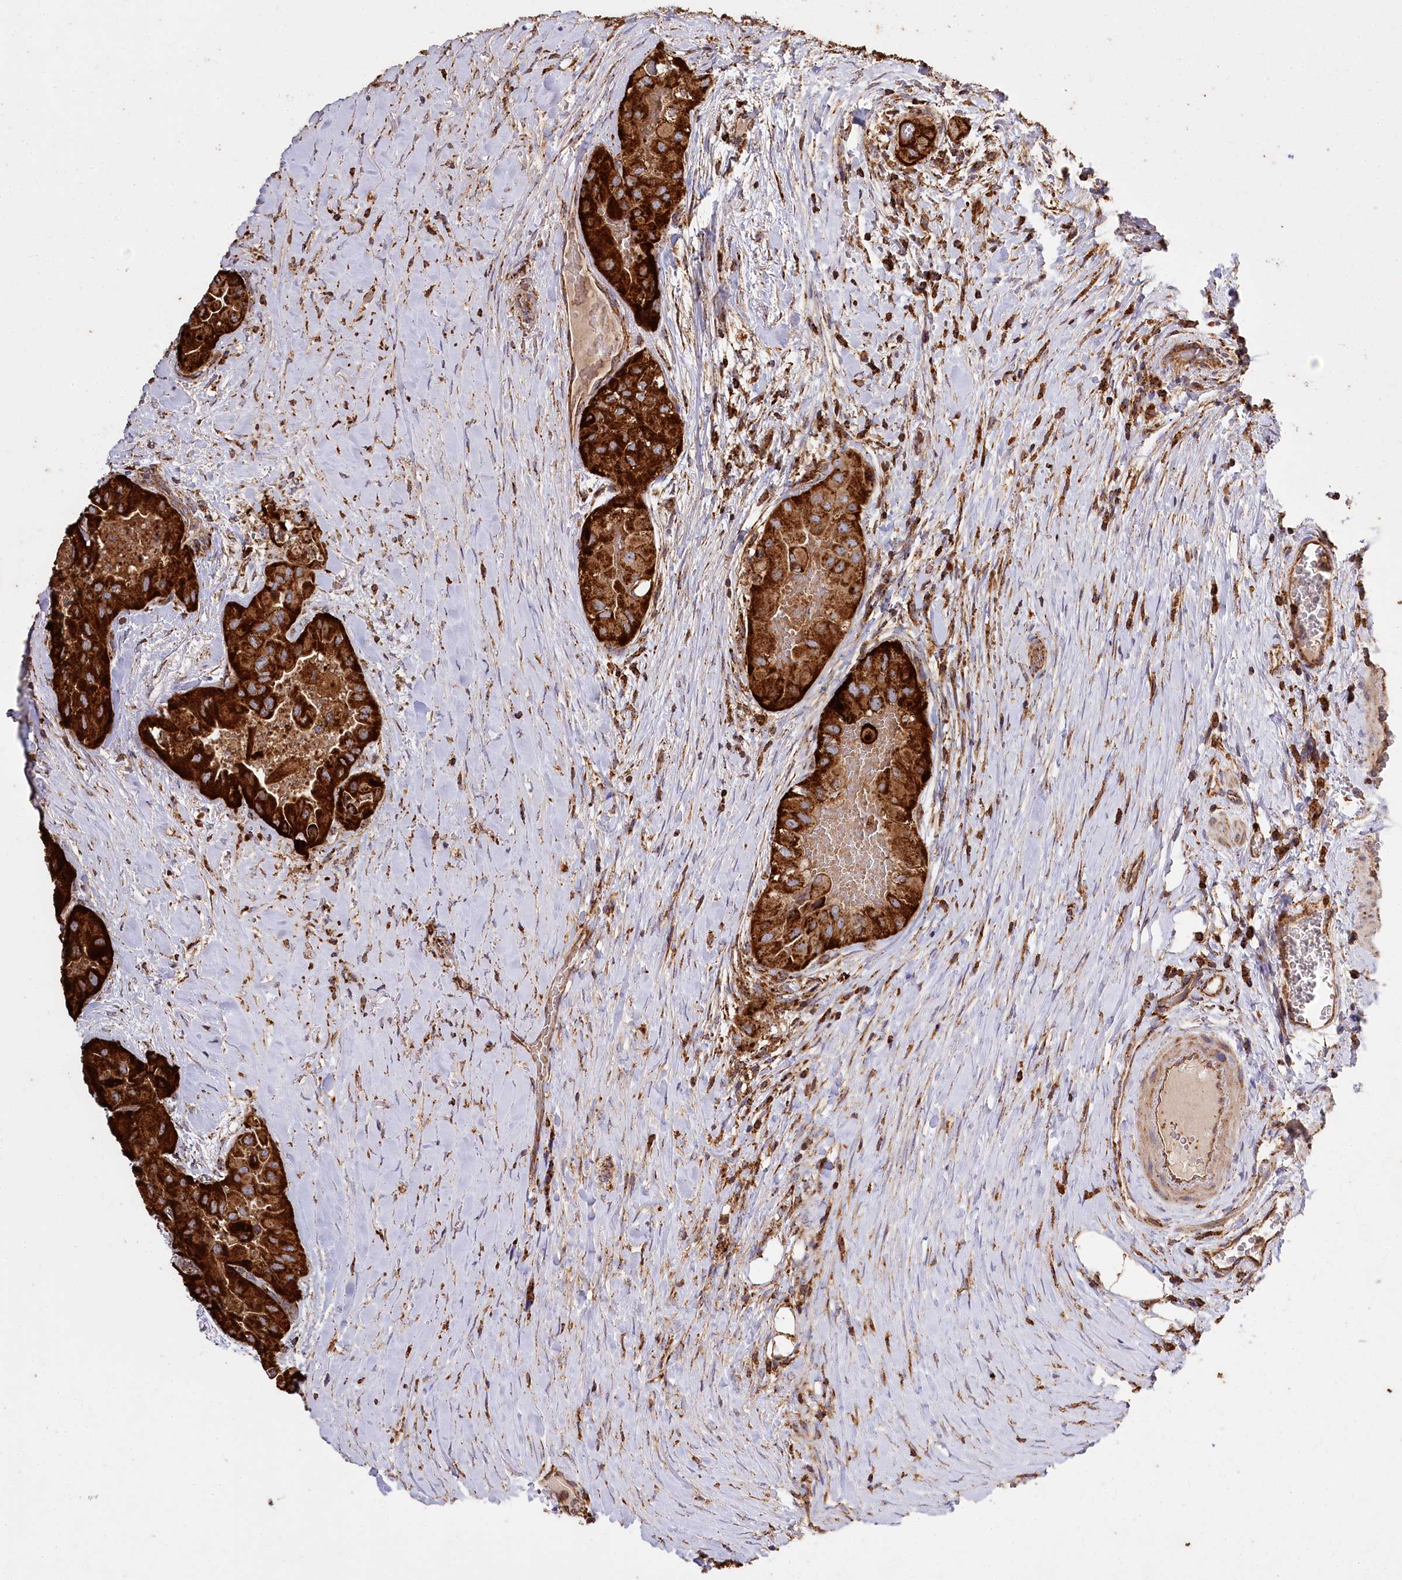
{"staining": {"intensity": "strong", "quantity": ">75%", "location": "cytoplasmic/membranous"}, "tissue": "thyroid cancer", "cell_type": "Tumor cells", "image_type": "cancer", "snomed": [{"axis": "morphology", "description": "Papillary adenocarcinoma, NOS"}, {"axis": "topography", "description": "Thyroid gland"}], "caption": "An IHC micrograph of neoplastic tissue is shown. Protein staining in brown highlights strong cytoplasmic/membranous positivity in thyroid papillary adenocarcinoma within tumor cells.", "gene": "CARD19", "patient": {"sex": "female", "age": 59}}